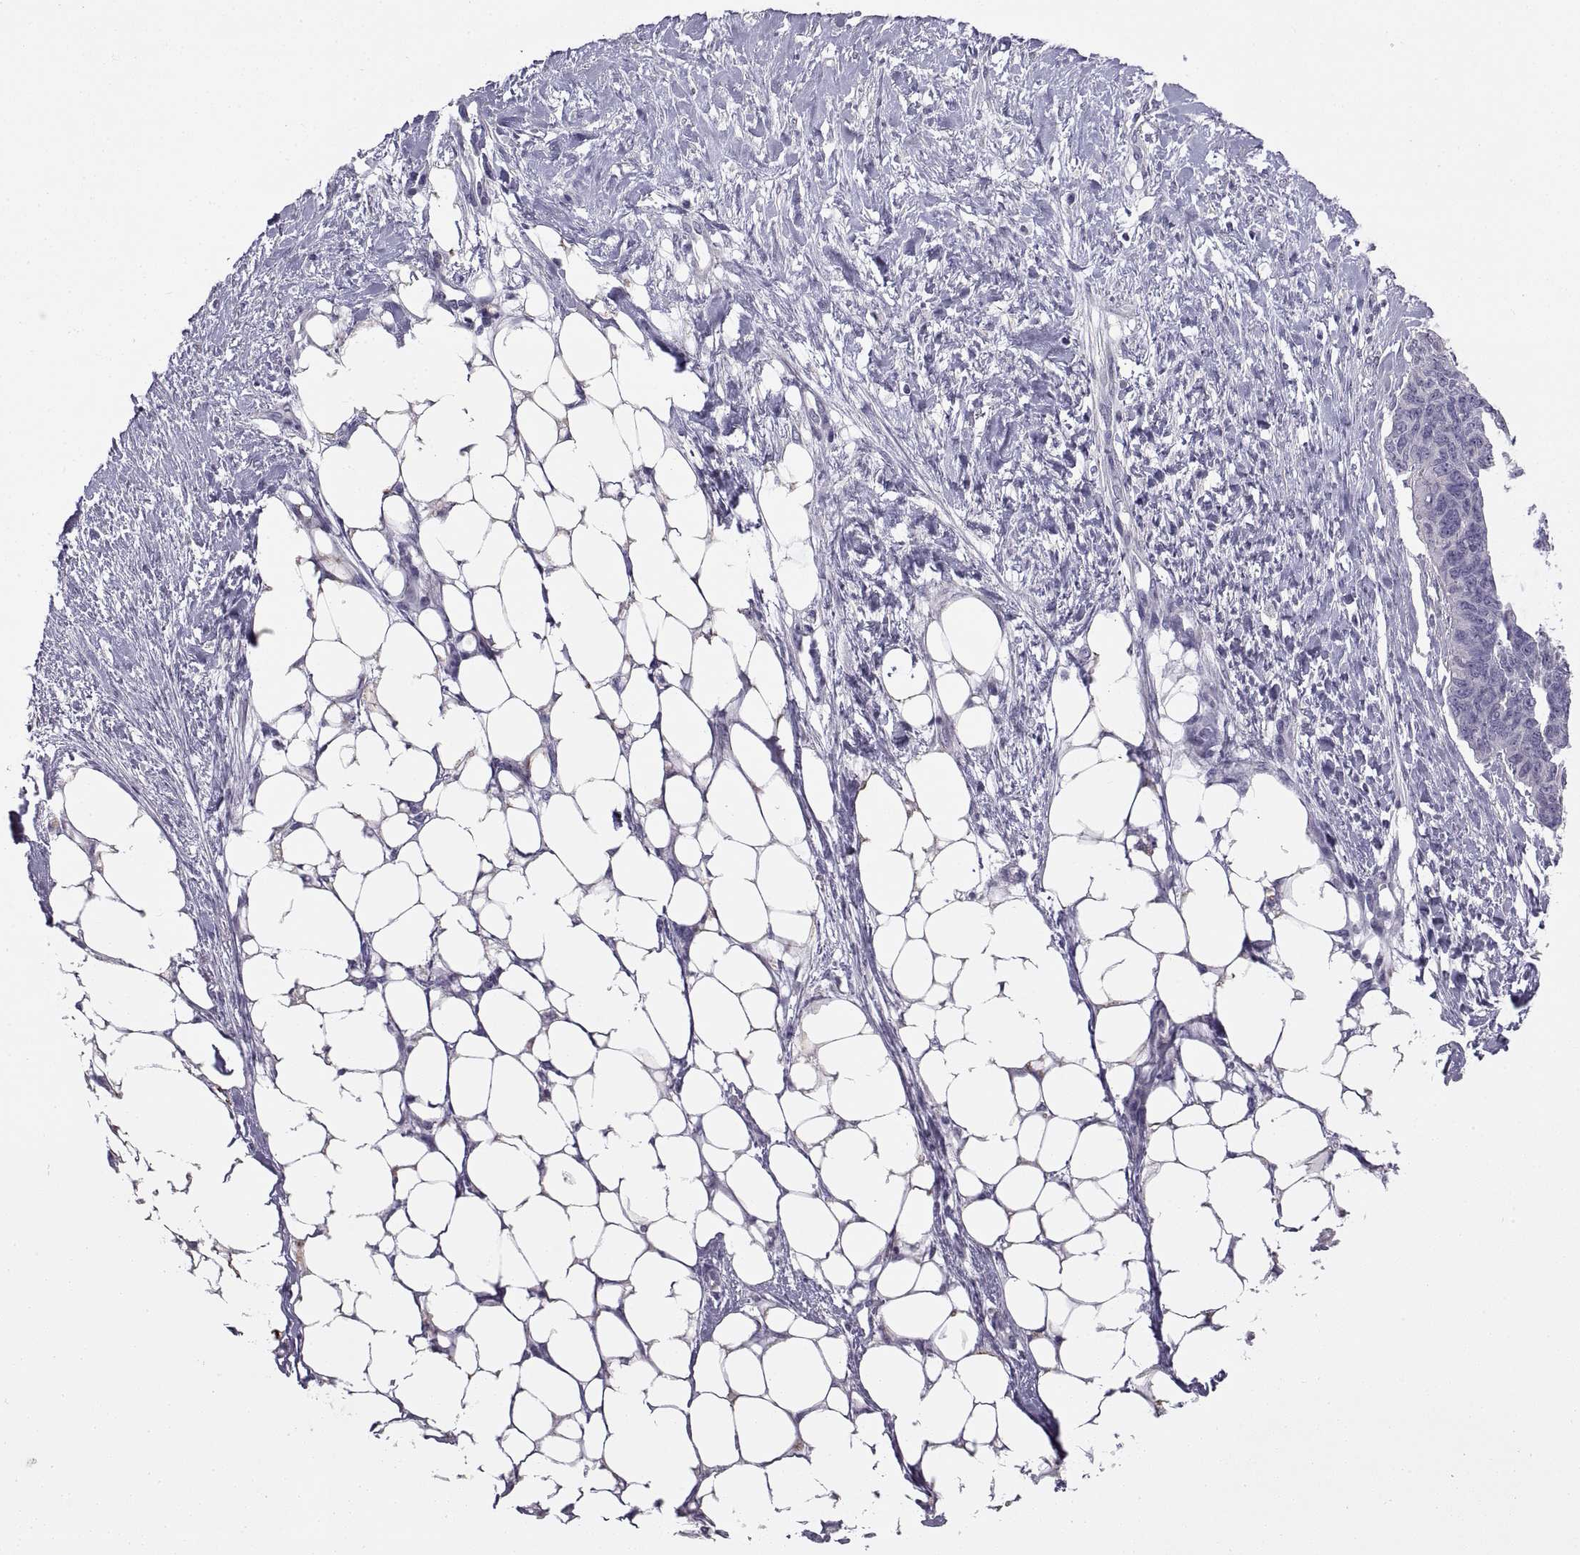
{"staining": {"intensity": "negative", "quantity": "none", "location": "none"}, "tissue": "ovarian cancer", "cell_type": "Tumor cells", "image_type": "cancer", "snomed": [{"axis": "morphology", "description": "Cystadenocarcinoma, serous, NOS"}, {"axis": "topography", "description": "Ovary"}], "caption": "This is an immunohistochemistry micrograph of human ovarian cancer. There is no staining in tumor cells.", "gene": "BSPH1", "patient": {"sex": "female", "age": 69}}